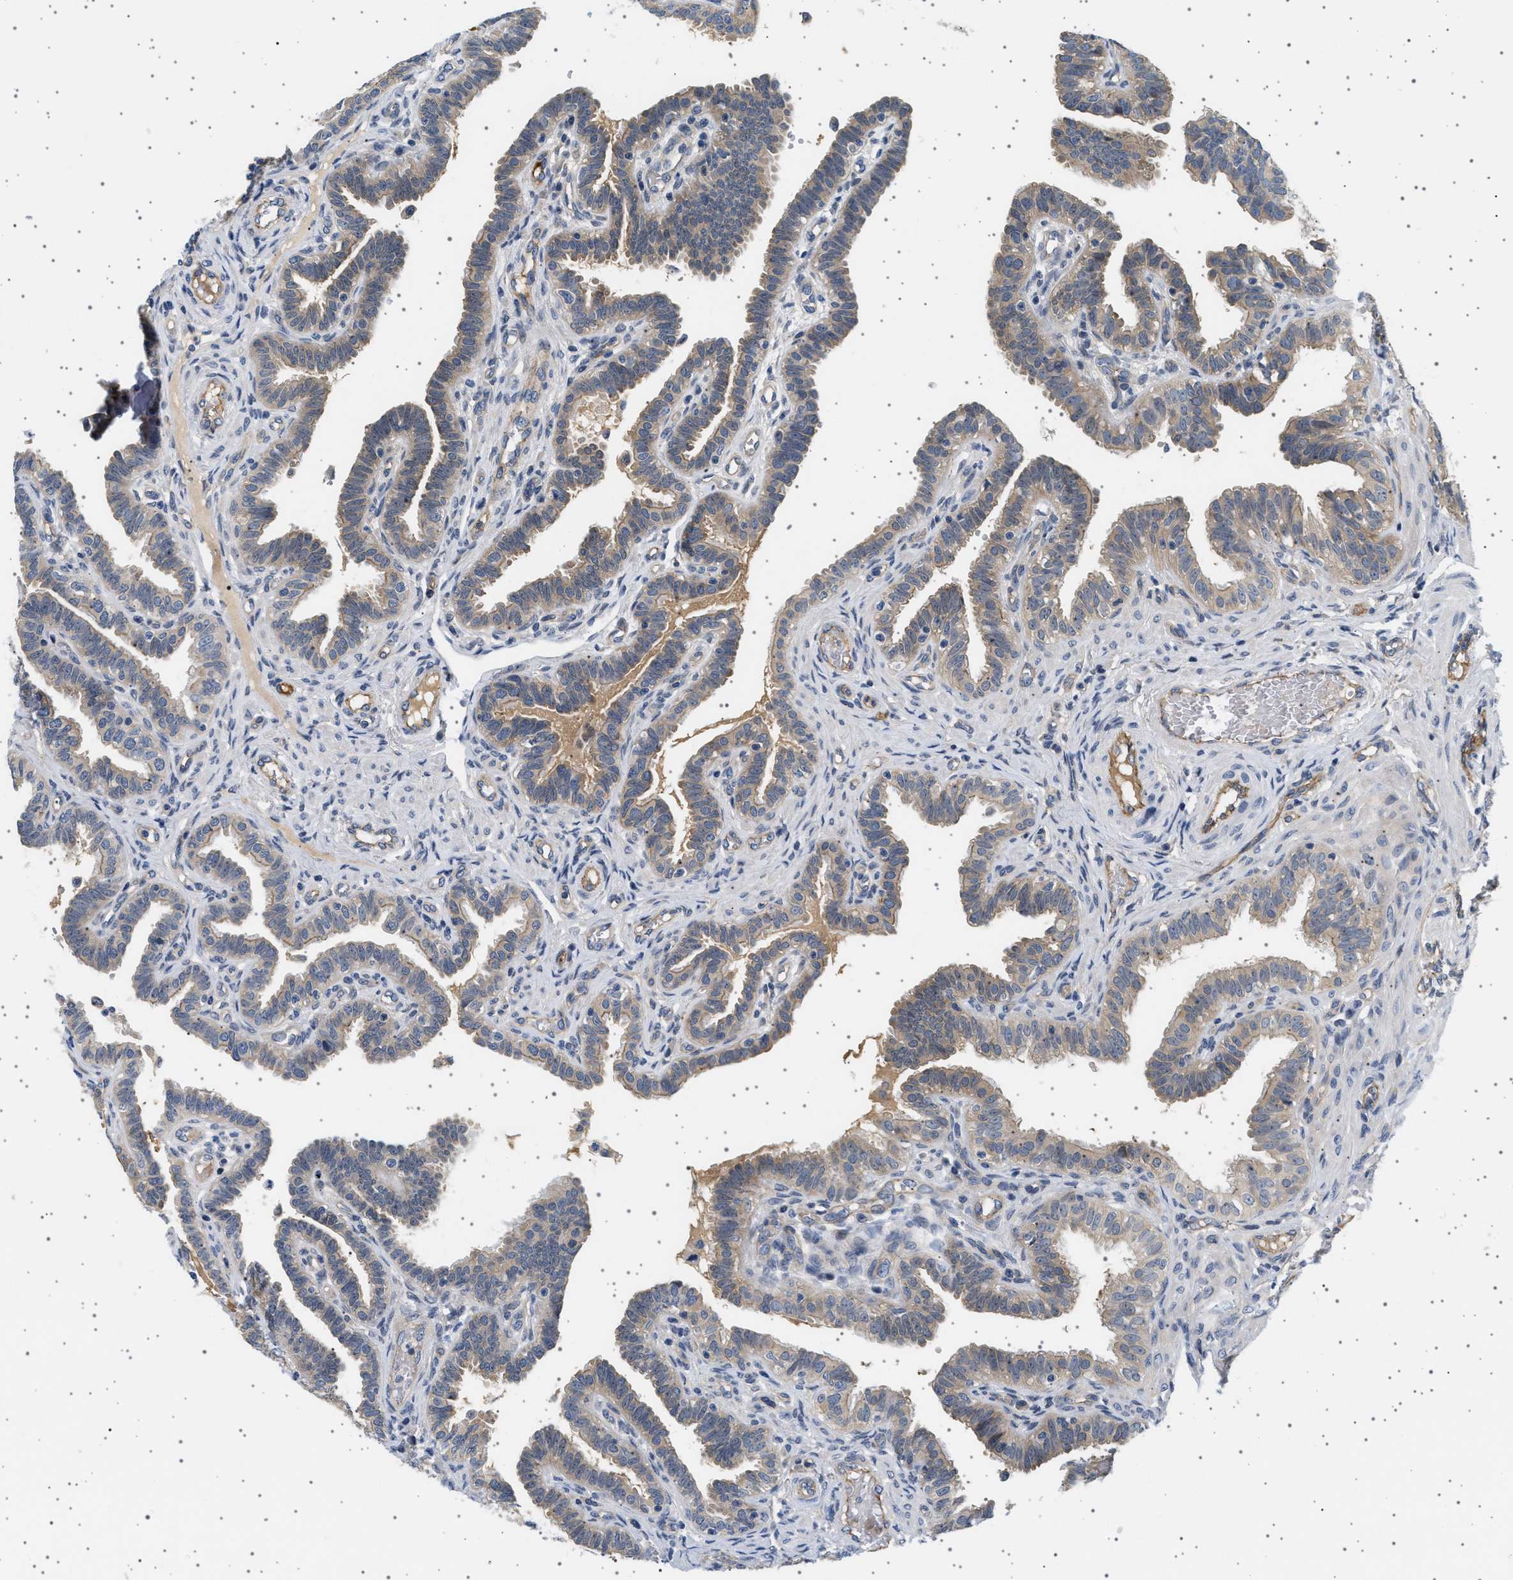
{"staining": {"intensity": "weak", "quantity": ">75%", "location": "cytoplasmic/membranous"}, "tissue": "fallopian tube", "cell_type": "Glandular cells", "image_type": "normal", "snomed": [{"axis": "morphology", "description": "Normal tissue, NOS"}, {"axis": "topography", "description": "Fallopian tube"}, {"axis": "topography", "description": "Placenta"}], "caption": "Weak cytoplasmic/membranous expression for a protein is identified in about >75% of glandular cells of normal fallopian tube using IHC.", "gene": "PLPP6", "patient": {"sex": "female", "age": 34}}